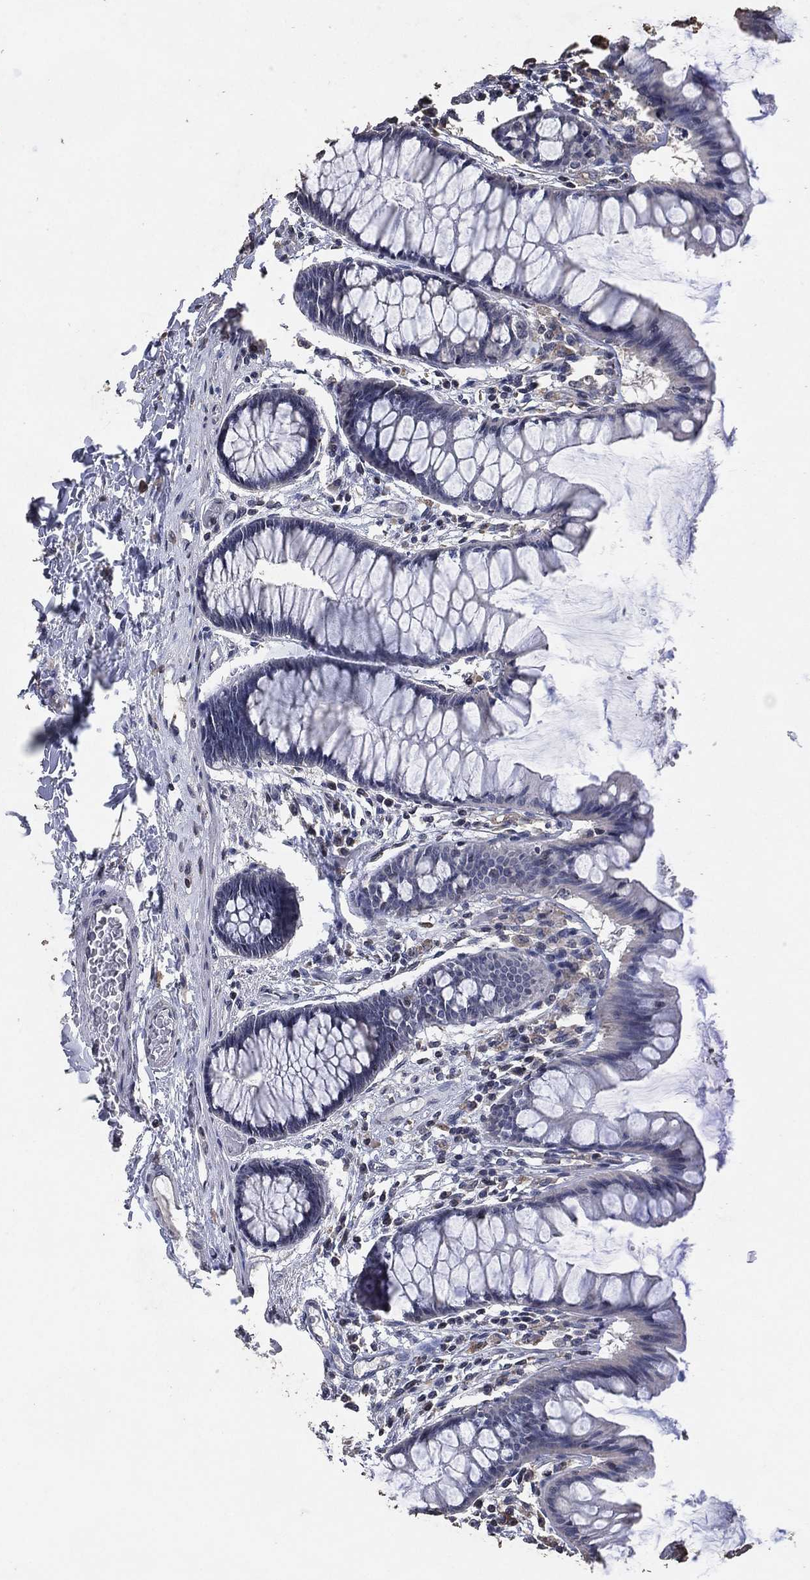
{"staining": {"intensity": "negative", "quantity": "none", "location": "none"}, "tissue": "colon", "cell_type": "Endothelial cells", "image_type": "normal", "snomed": [{"axis": "morphology", "description": "Normal tissue, NOS"}, {"axis": "topography", "description": "Colon"}], "caption": "This photomicrograph is of normal colon stained with IHC to label a protein in brown with the nuclei are counter-stained blue. There is no expression in endothelial cells. (Brightfield microscopy of DAB immunohistochemistry at high magnification).", "gene": "ADPRHL1", "patient": {"sex": "female", "age": 65}}